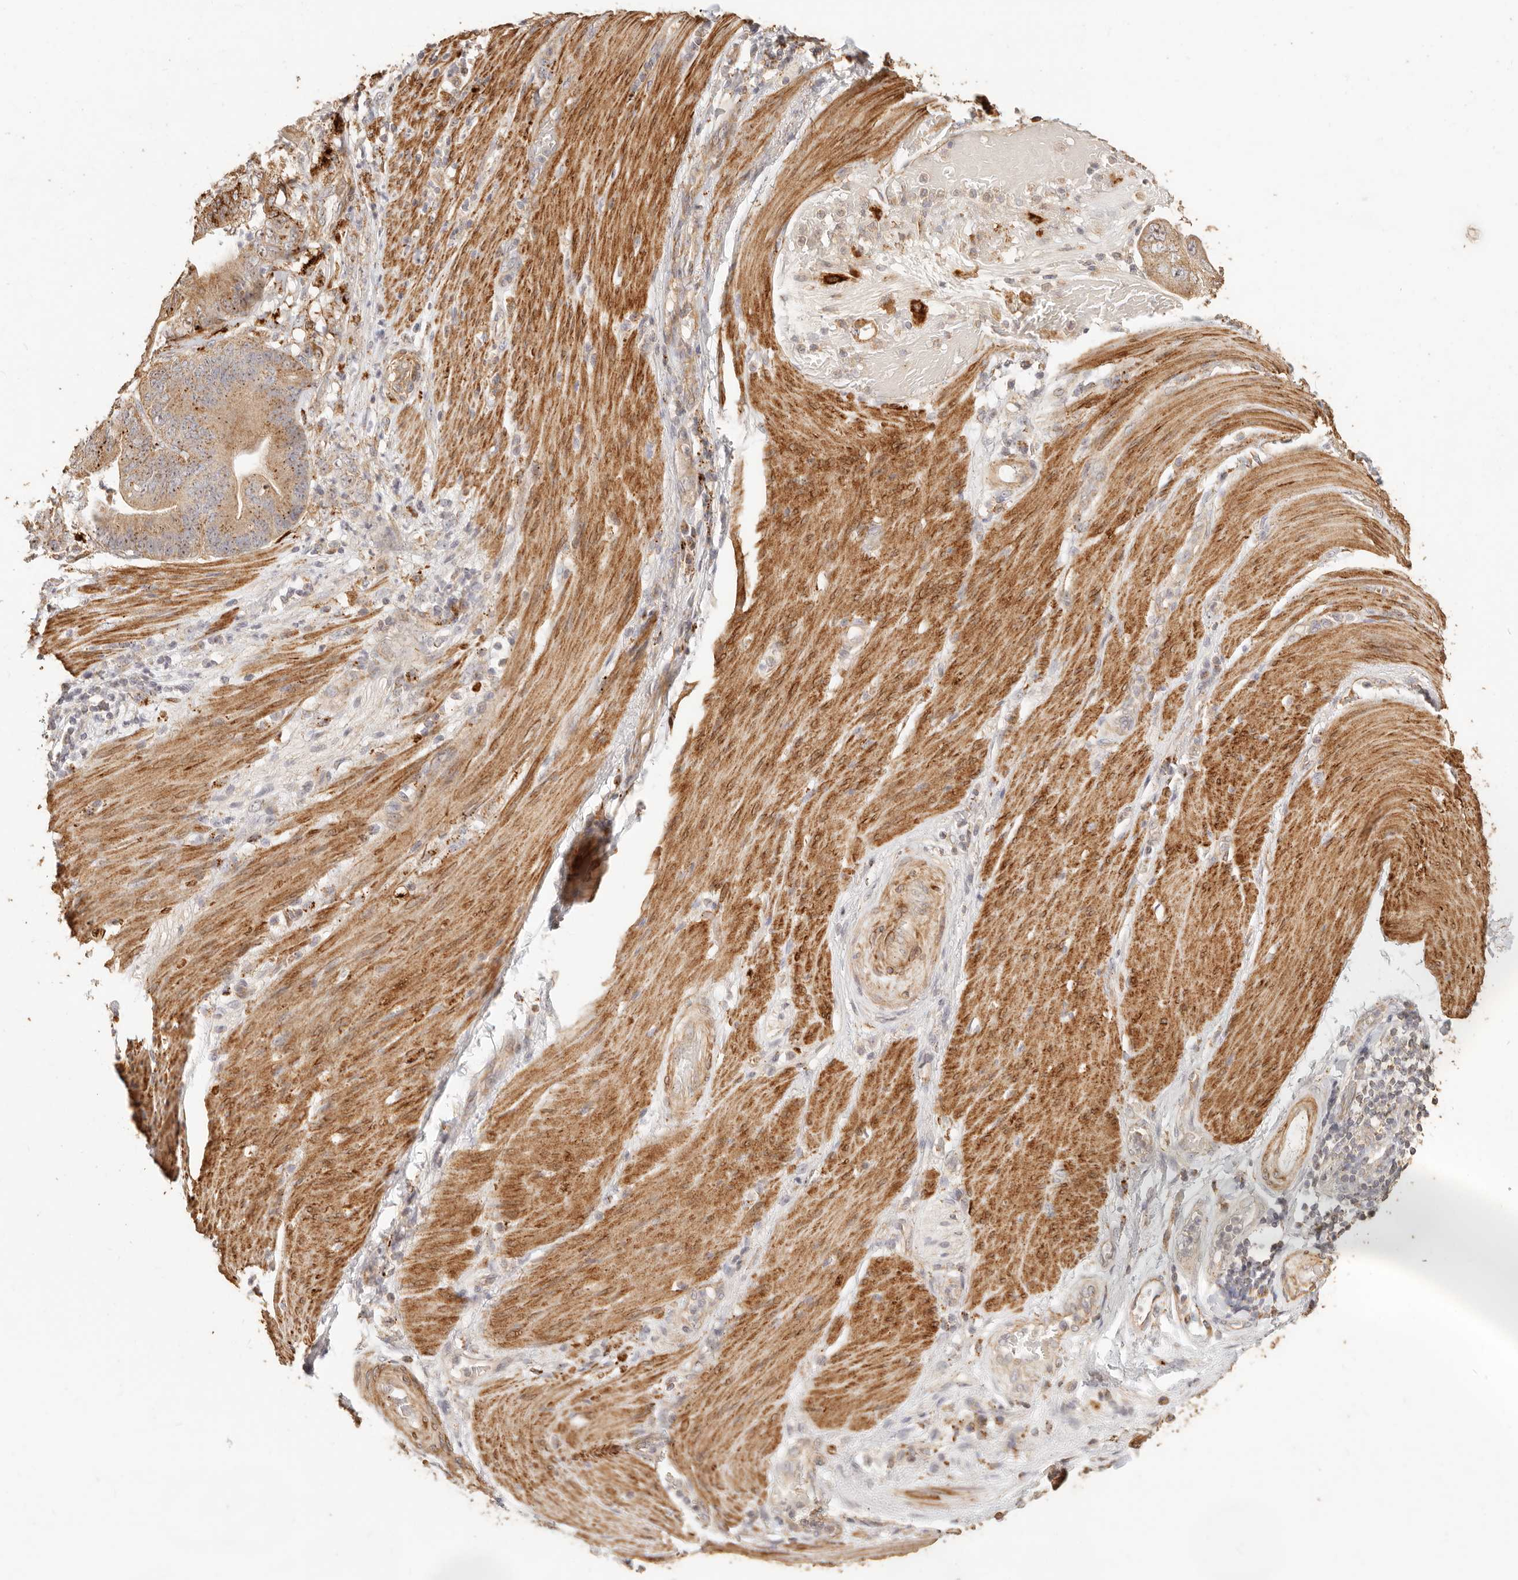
{"staining": {"intensity": "weak", "quantity": ">75%", "location": "cytoplasmic/membranous"}, "tissue": "stomach cancer", "cell_type": "Tumor cells", "image_type": "cancer", "snomed": [{"axis": "morphology", "description": "Adenocarcinoma, NOS"}, {"axis": "topography", "description": "Stomach"}], "caption": "Tumor cells display low levels of weak cytoplasmic/membranous expression in approximately >75% of cells in adenocarcinoma (stomach).", "gene": "PTPN22", "patient": {"sex": "female", "age": 73}}